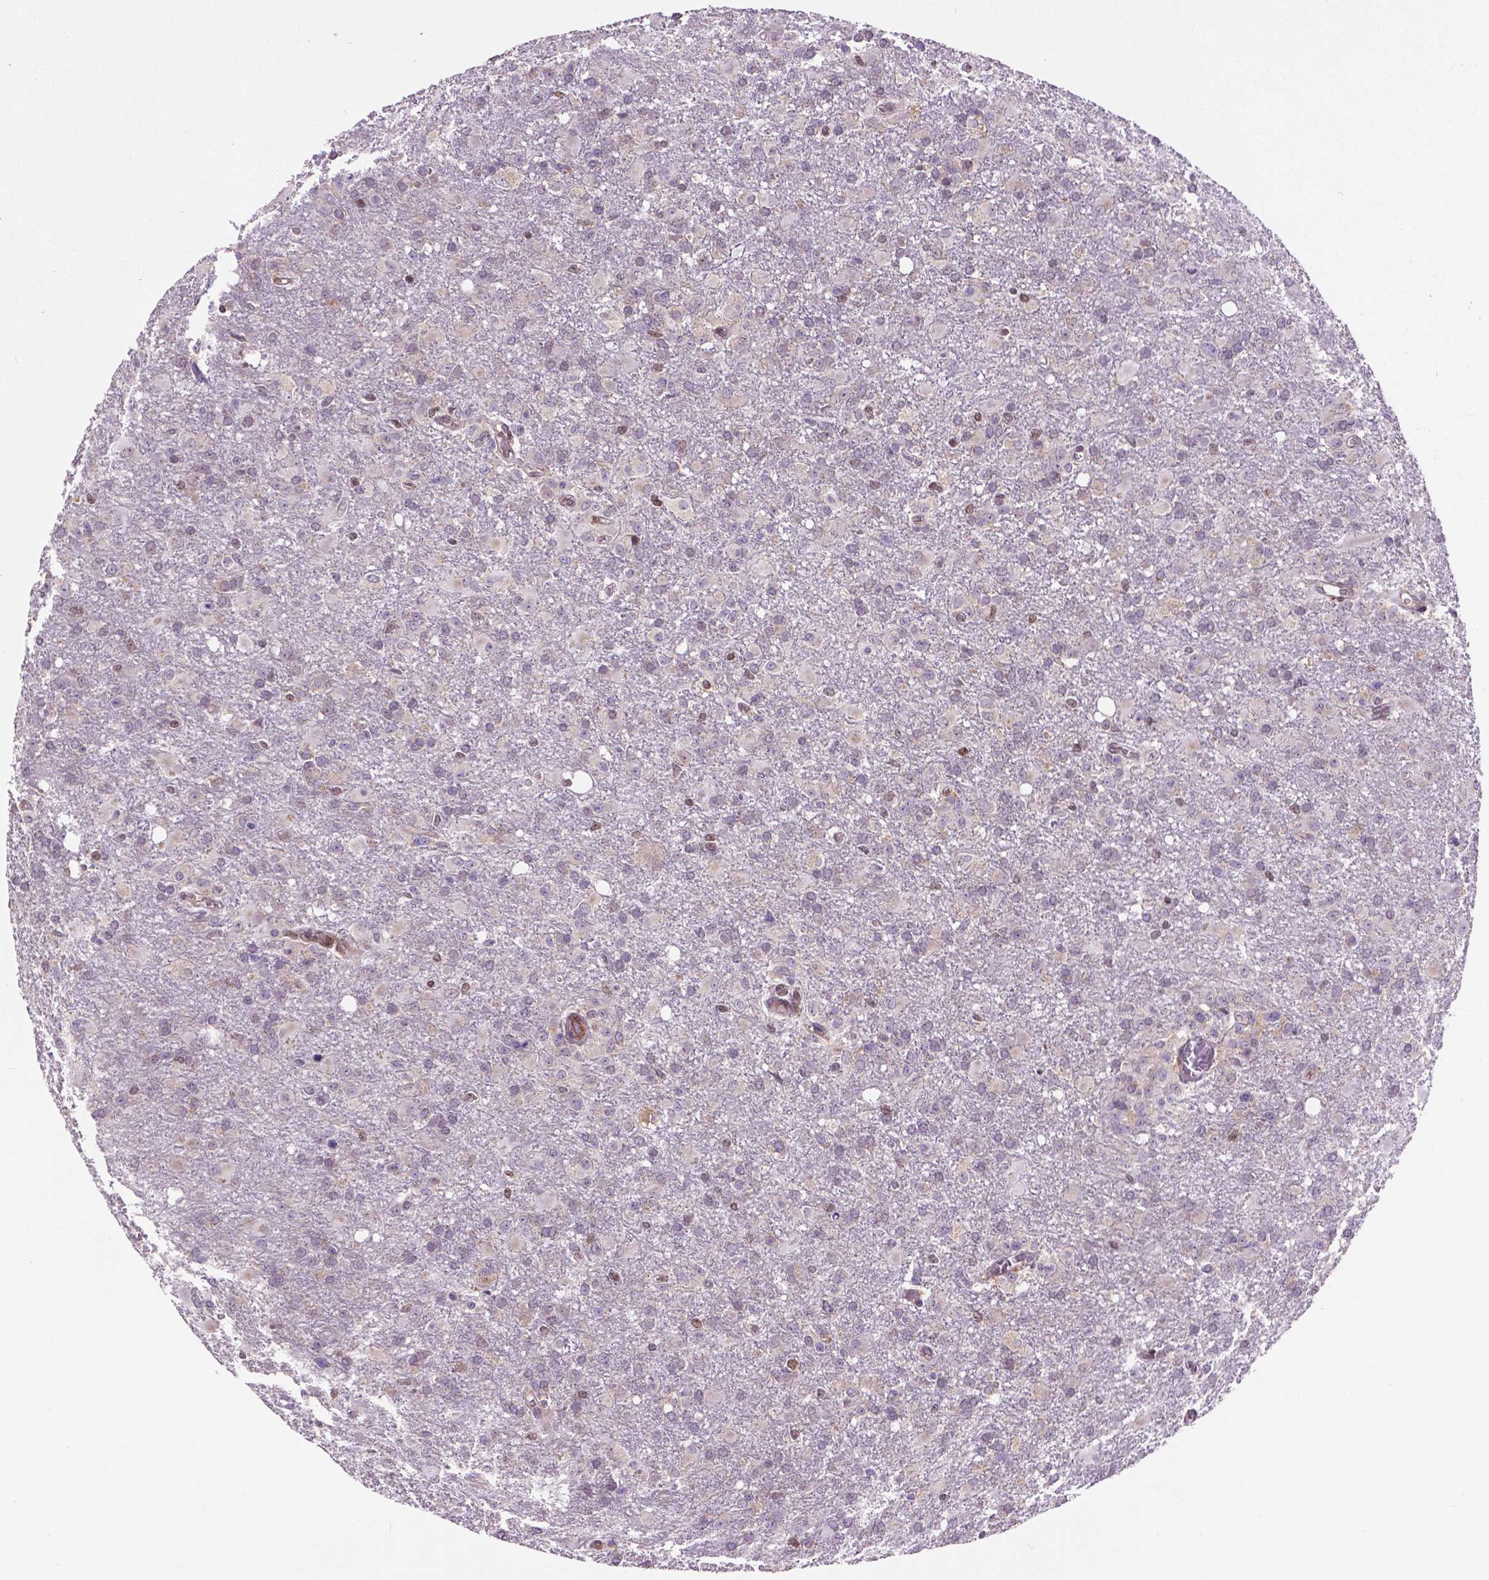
{"staining": {"intensity": "negative", "quantity": "none", "location": "none"}, "tissue": "glioma", "cell_type": "Tumor cells", "image_type": "cancer", "snomed": [{"axis": "morphology", "description": "Glioma, malignant, High grade"}, {"axis": "topography", "description": "Brain"}], "caption": "There is no significant expression in tumor cells of glioma.", "gene": "IRF6", "patient": {"sex": "male", "age": 68}}